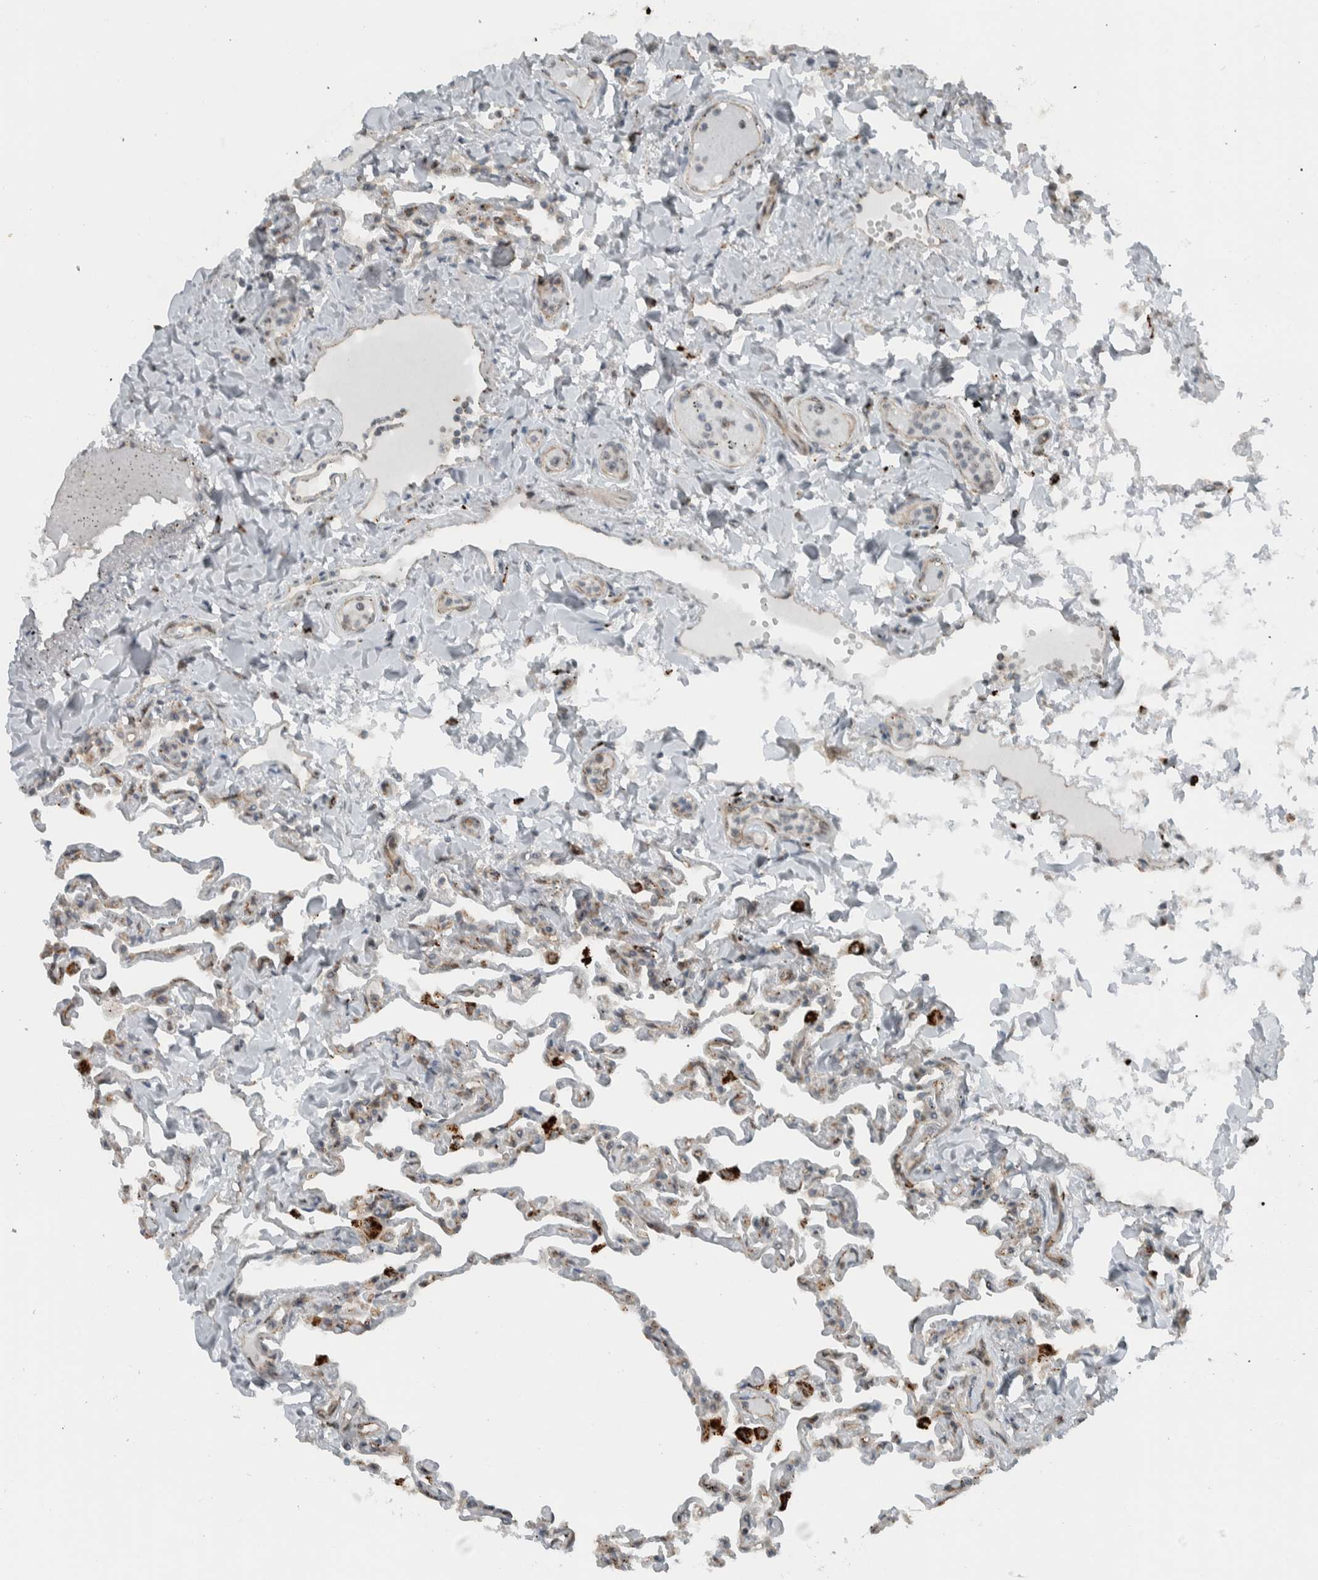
{"staining": {"intensity": "weak", "quantity": ">75%", "location": "cytoplasmic/membranous"}, "tissue": "lung", "cell_type": "Alveolar cells", "image_type": "normal", "snomed": [{"axis": "morphology", "description": "Normal tissue, NOS"}, {"axis": "topography", "description": "Lung"}], "caption": "This photomicrograph reveals immunohistochemistry staining of unremarkable lung, with low weak cytoplasmic/membranous expression in approximately >75% of alveolar cells.", "gene": "GIGYF1", "patient": {"sex": "male", "age": 21}}